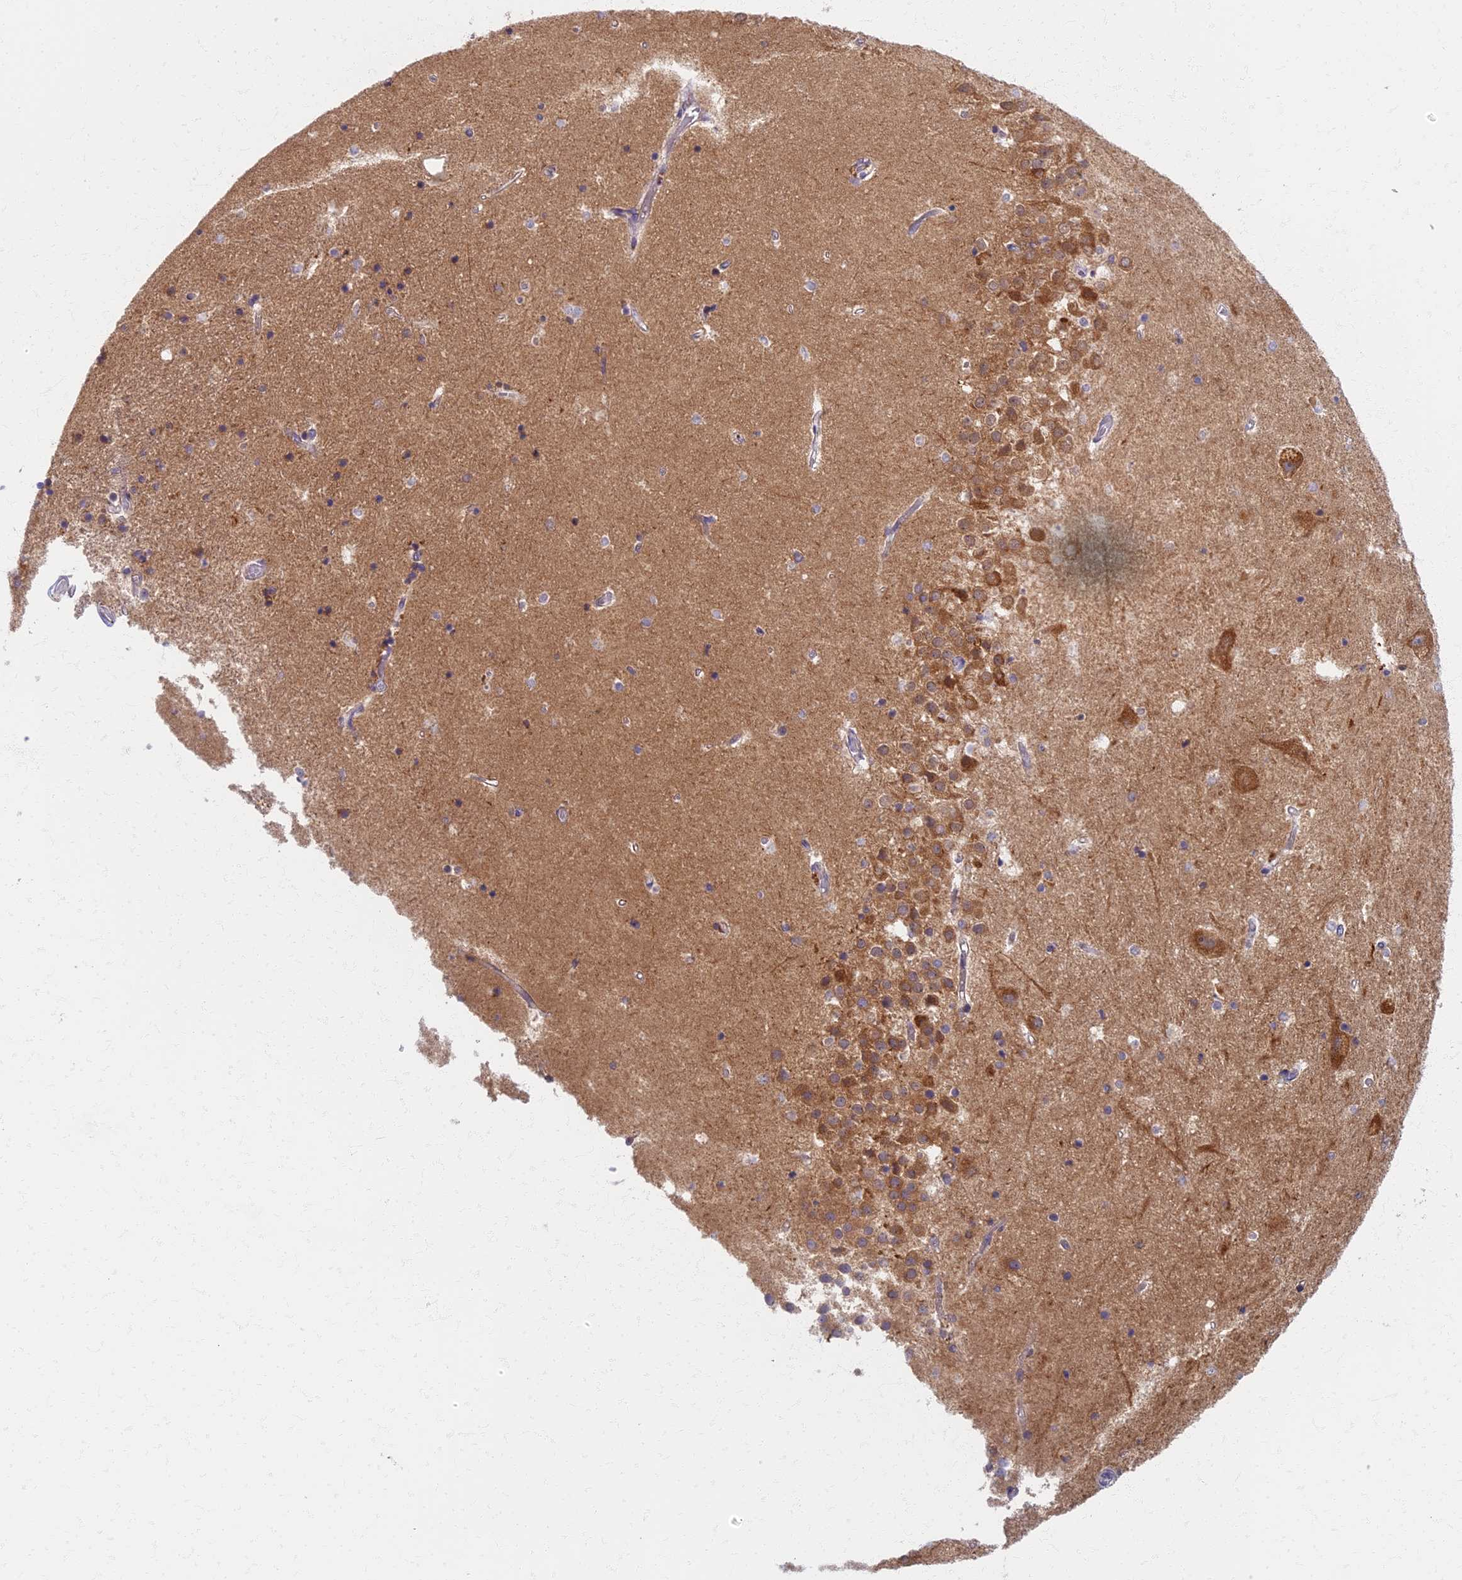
{"staining": {"intensity": "weak", "quantity": "<25%", "location": "cytoplasmic/membranous"}, "tissue": "hippocampus", "cell_type": "Glial cells", "image_type": "normal", "snomed": [{"axis": "morphology", "description": "Normal tissue, NOS"}, {"axis": "topography", "description": "Hippocampus"}], "caption": "DAB immunohistochemical staining of normal human hippocampus shows no significant positivity in glial cells. (DAB immunohistochemistry (IHC) visualized using brightfield microscopy, high magnification).", "gene": "MRPS25", "patient": {"sex": "female", "age": 52}}